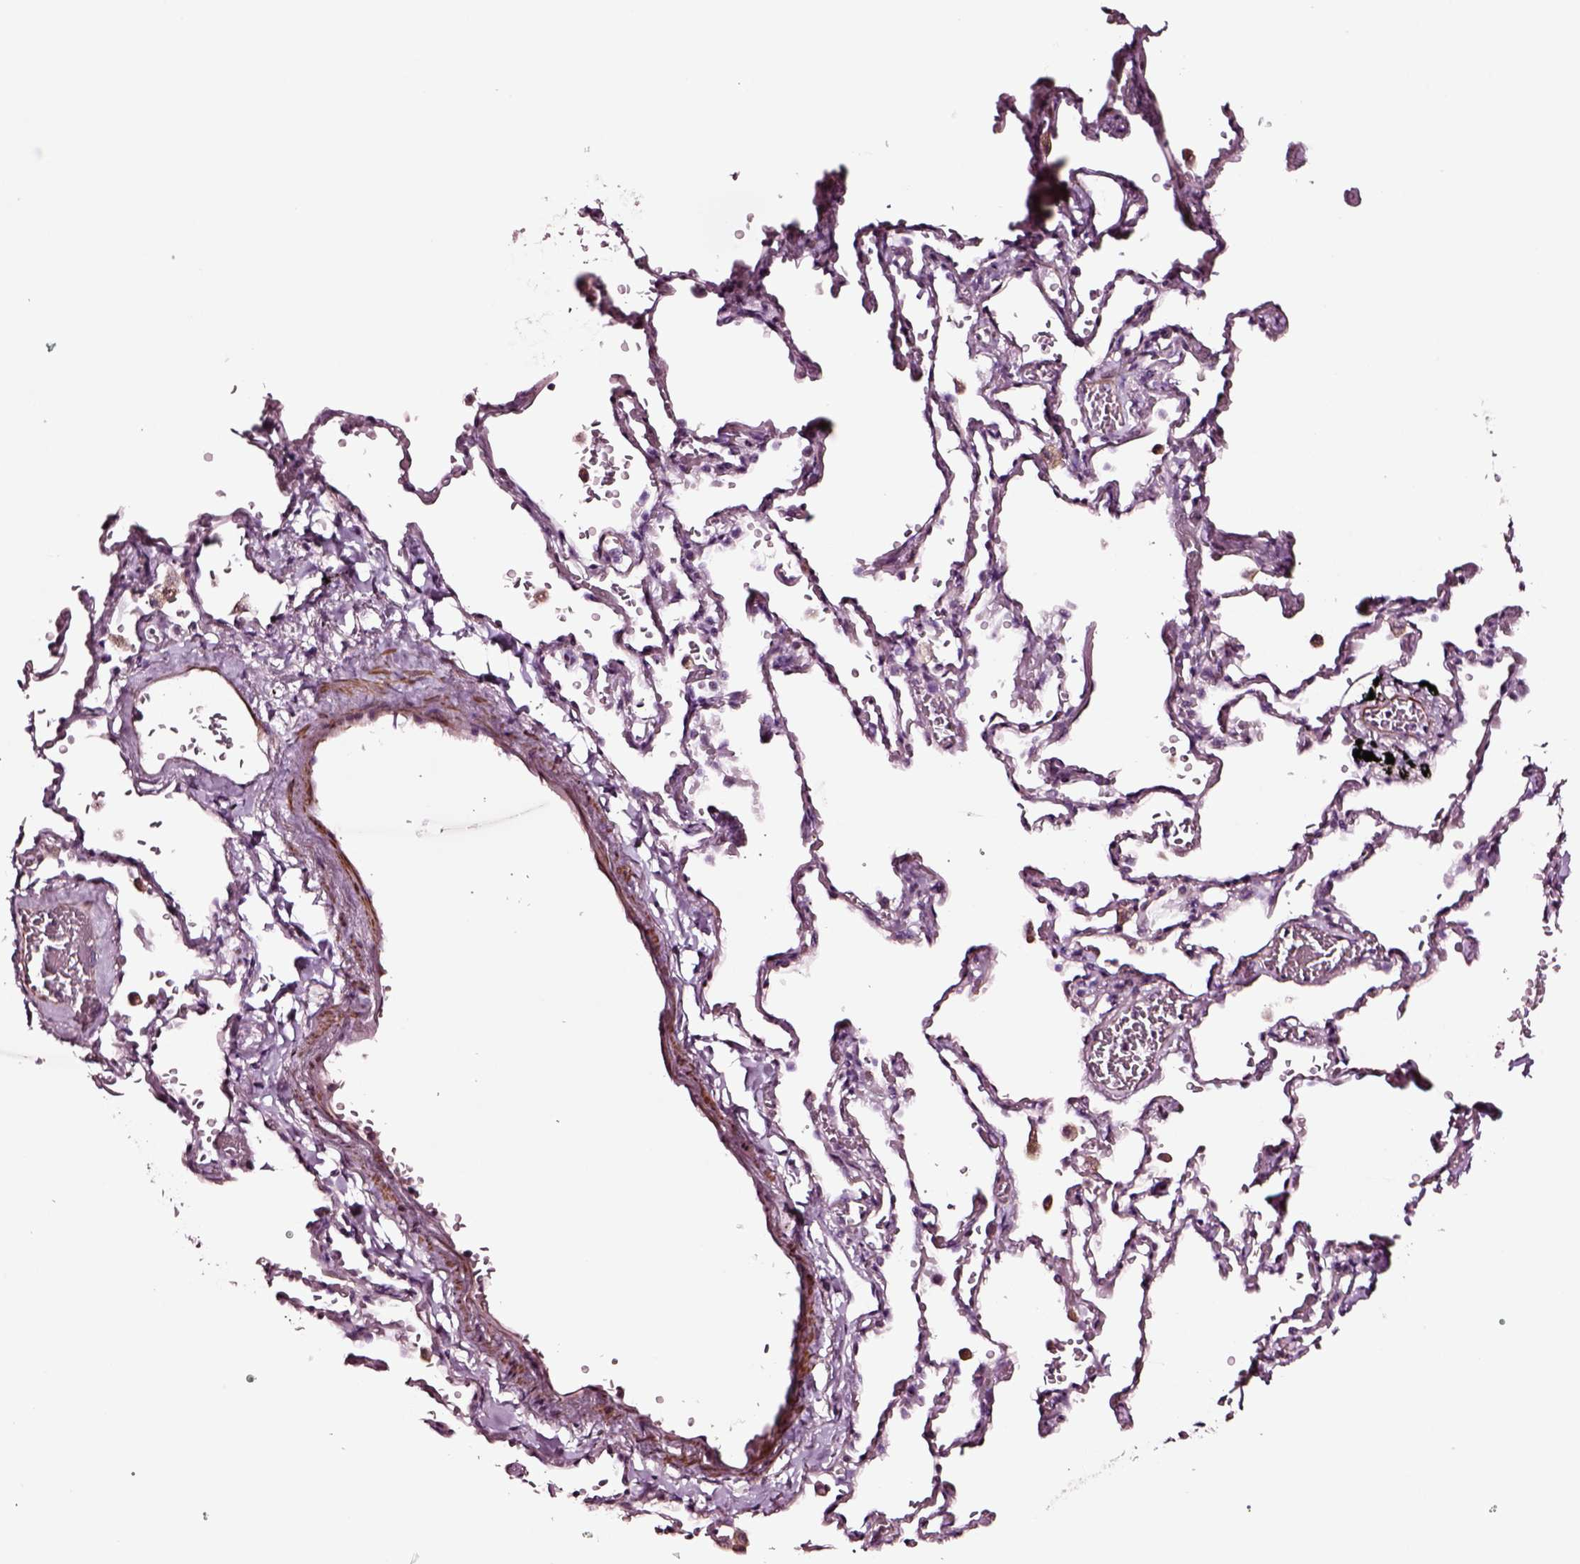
{"staining": {"intensity": "negative", "quantity": "none", "location": "none"}, "tissue": "adipose tissue", "cell_type": "Adipocytes", "image_type": "normal", "snomed": [{"axis": "morphology", "description": "Normal tissue, NOS"}, {"axis": "topography", "description": "Cartilage tissue"}, {"axis": "topography", "description": "Bronchus"}, {"axis": "topography", "description": "Peripheral nerve tissue"}], "caption": "Protein analysis of unremarkable adipose tissue reveals no significant expression in adipocytes.", "gene": "SOX10", "patient": {"sex": "male", "age": 67}}